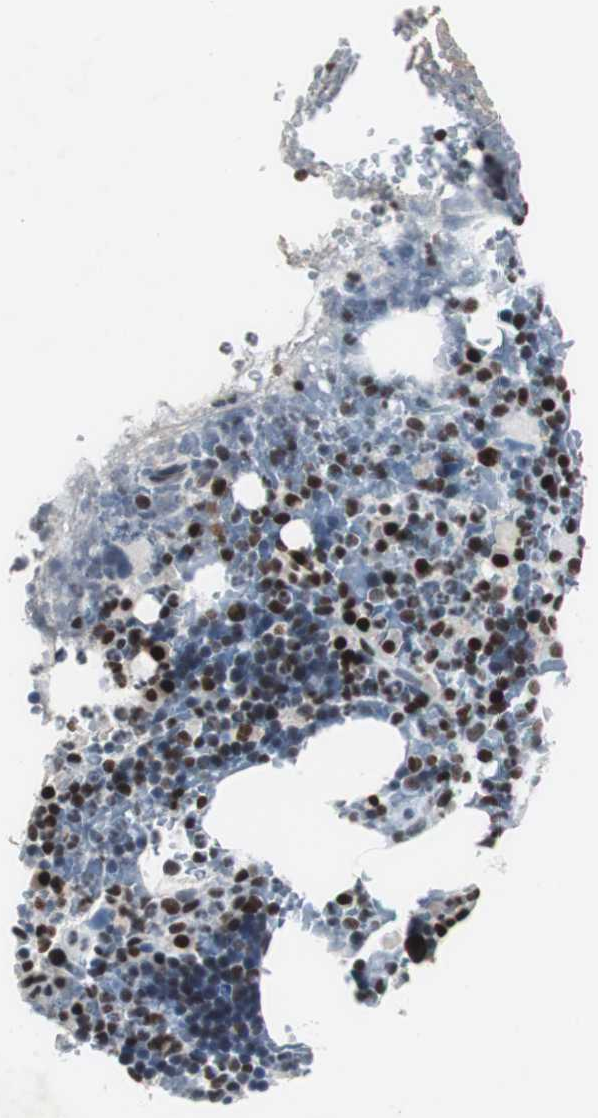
{"staining": {"intensity": "strong", "quantity": "25%-75%", "location": "nuclear"}, "tissue": "bone marrow", "cell_type": "Hematopoietic cells", "image_type": "normal", "snomed": [{"axis": "morphology", "description": "Normal tissue, NOS"}, {"axis": "topography", "description": "Bone marrow"}], "caption": "Bone marrow stained for a protein demonstrates strong nuclear positivity in hematopoietic cells. Using DAB (3,3'-diaminobenzidine) (brown) and hematoxylin (blue) stains, captured at high magnification using brightfield microscopy.", "gene": "RAD9A", "patient": {"sex": "female", "age": 66}}